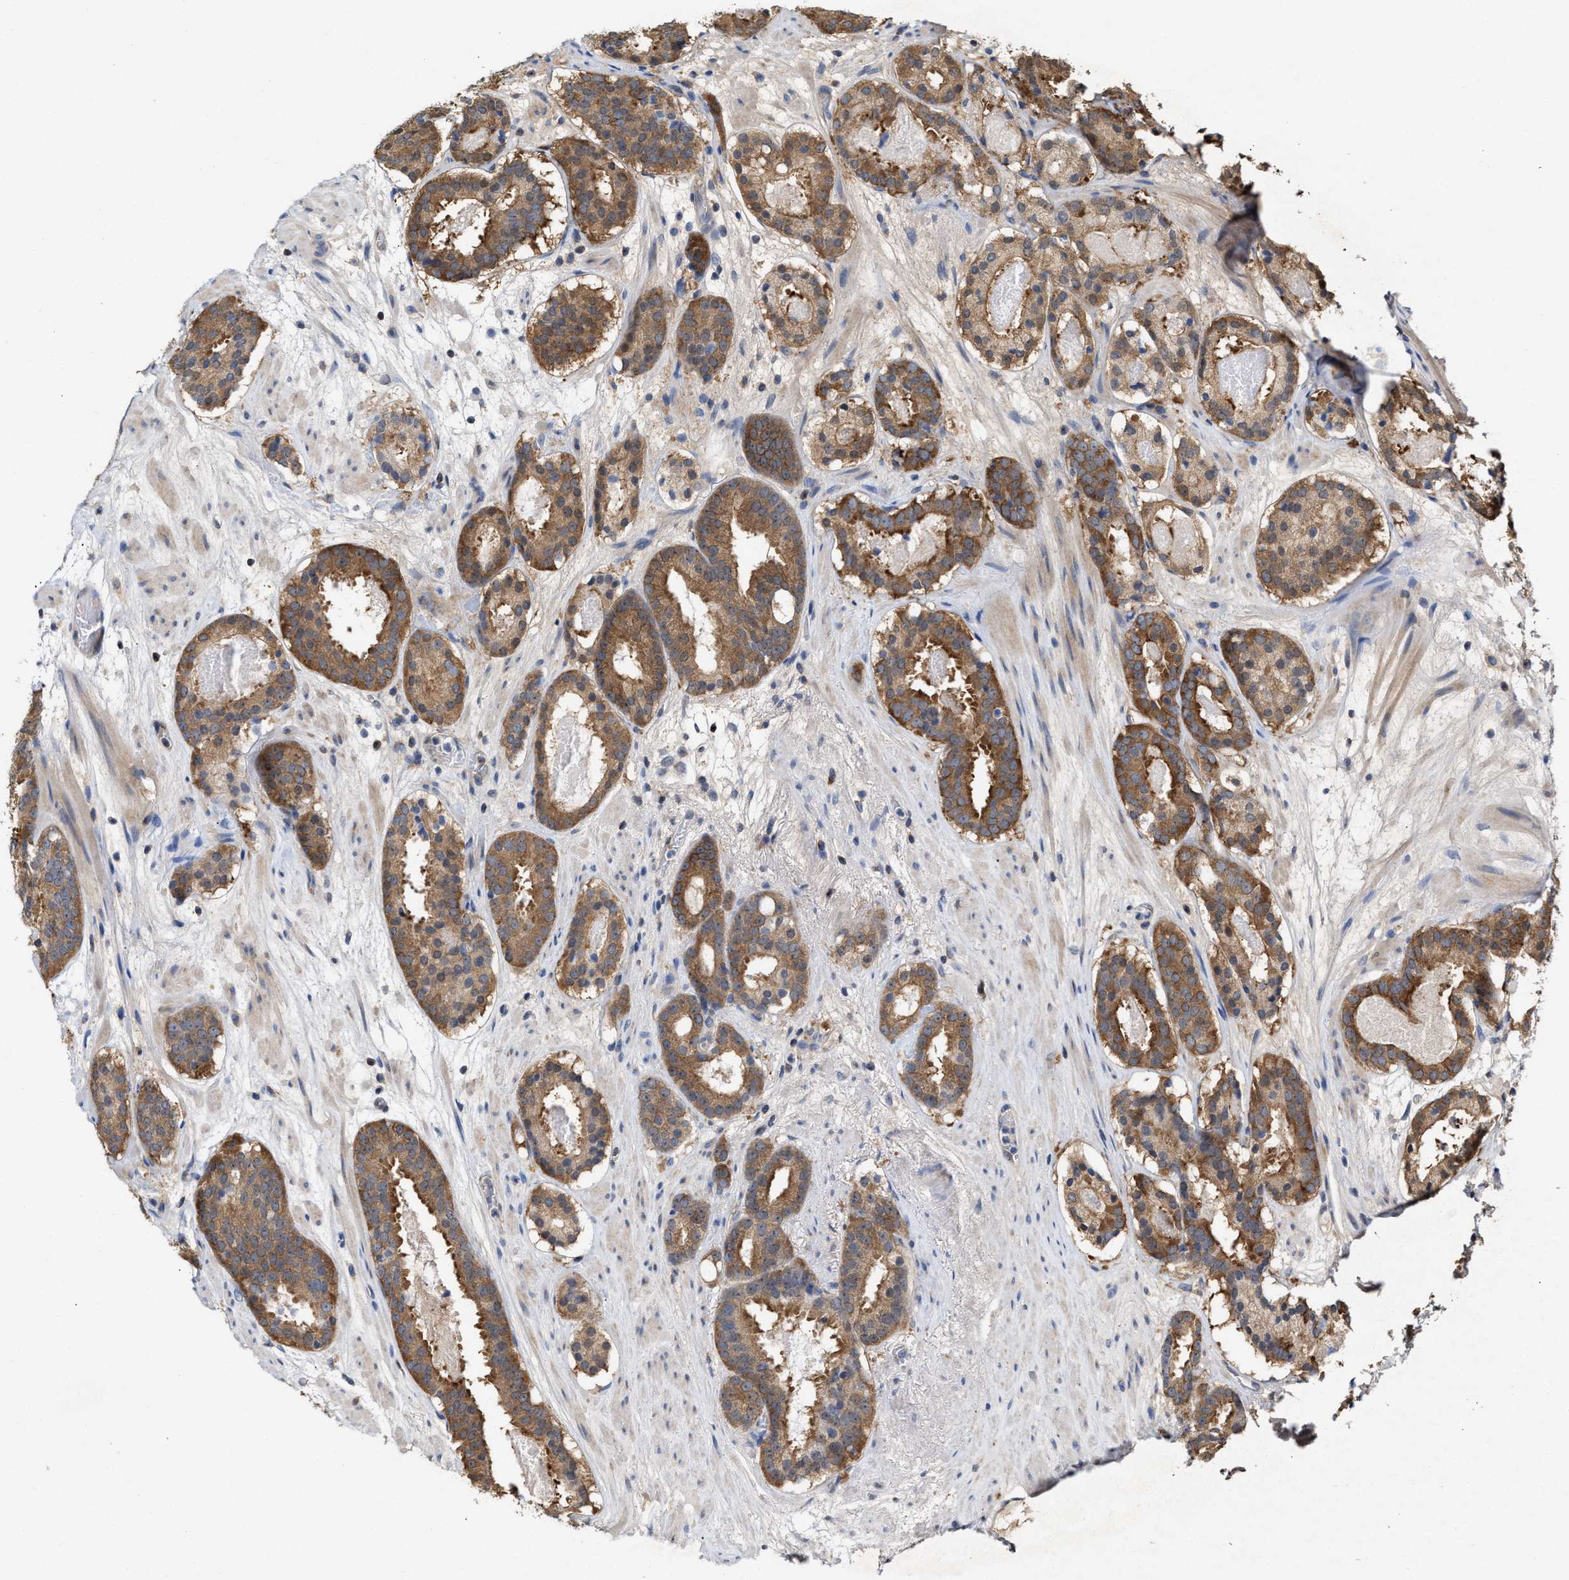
{"staining": {"intensity": "moderate", "quantity": ">75%", "location": "cytoplasmic/membranous"}, "tissue": "prostate cancer", "cell_type": "Tumor cells", "image_type": "cancer", "snomed": [{"axis": "morphology", "description": "Adenocarcinoma, Low grade"}, {"axis": "topography", "description": "Prostate"}], "caption": "Prostate low-grade adenocarcinoma stained with a brown dye demonstrates moderate cytoplasmic/membranous positive expression in about >75% of tumor cells.", "gene": "BBLN", "patient": {"sex": "male", "age": 69}}